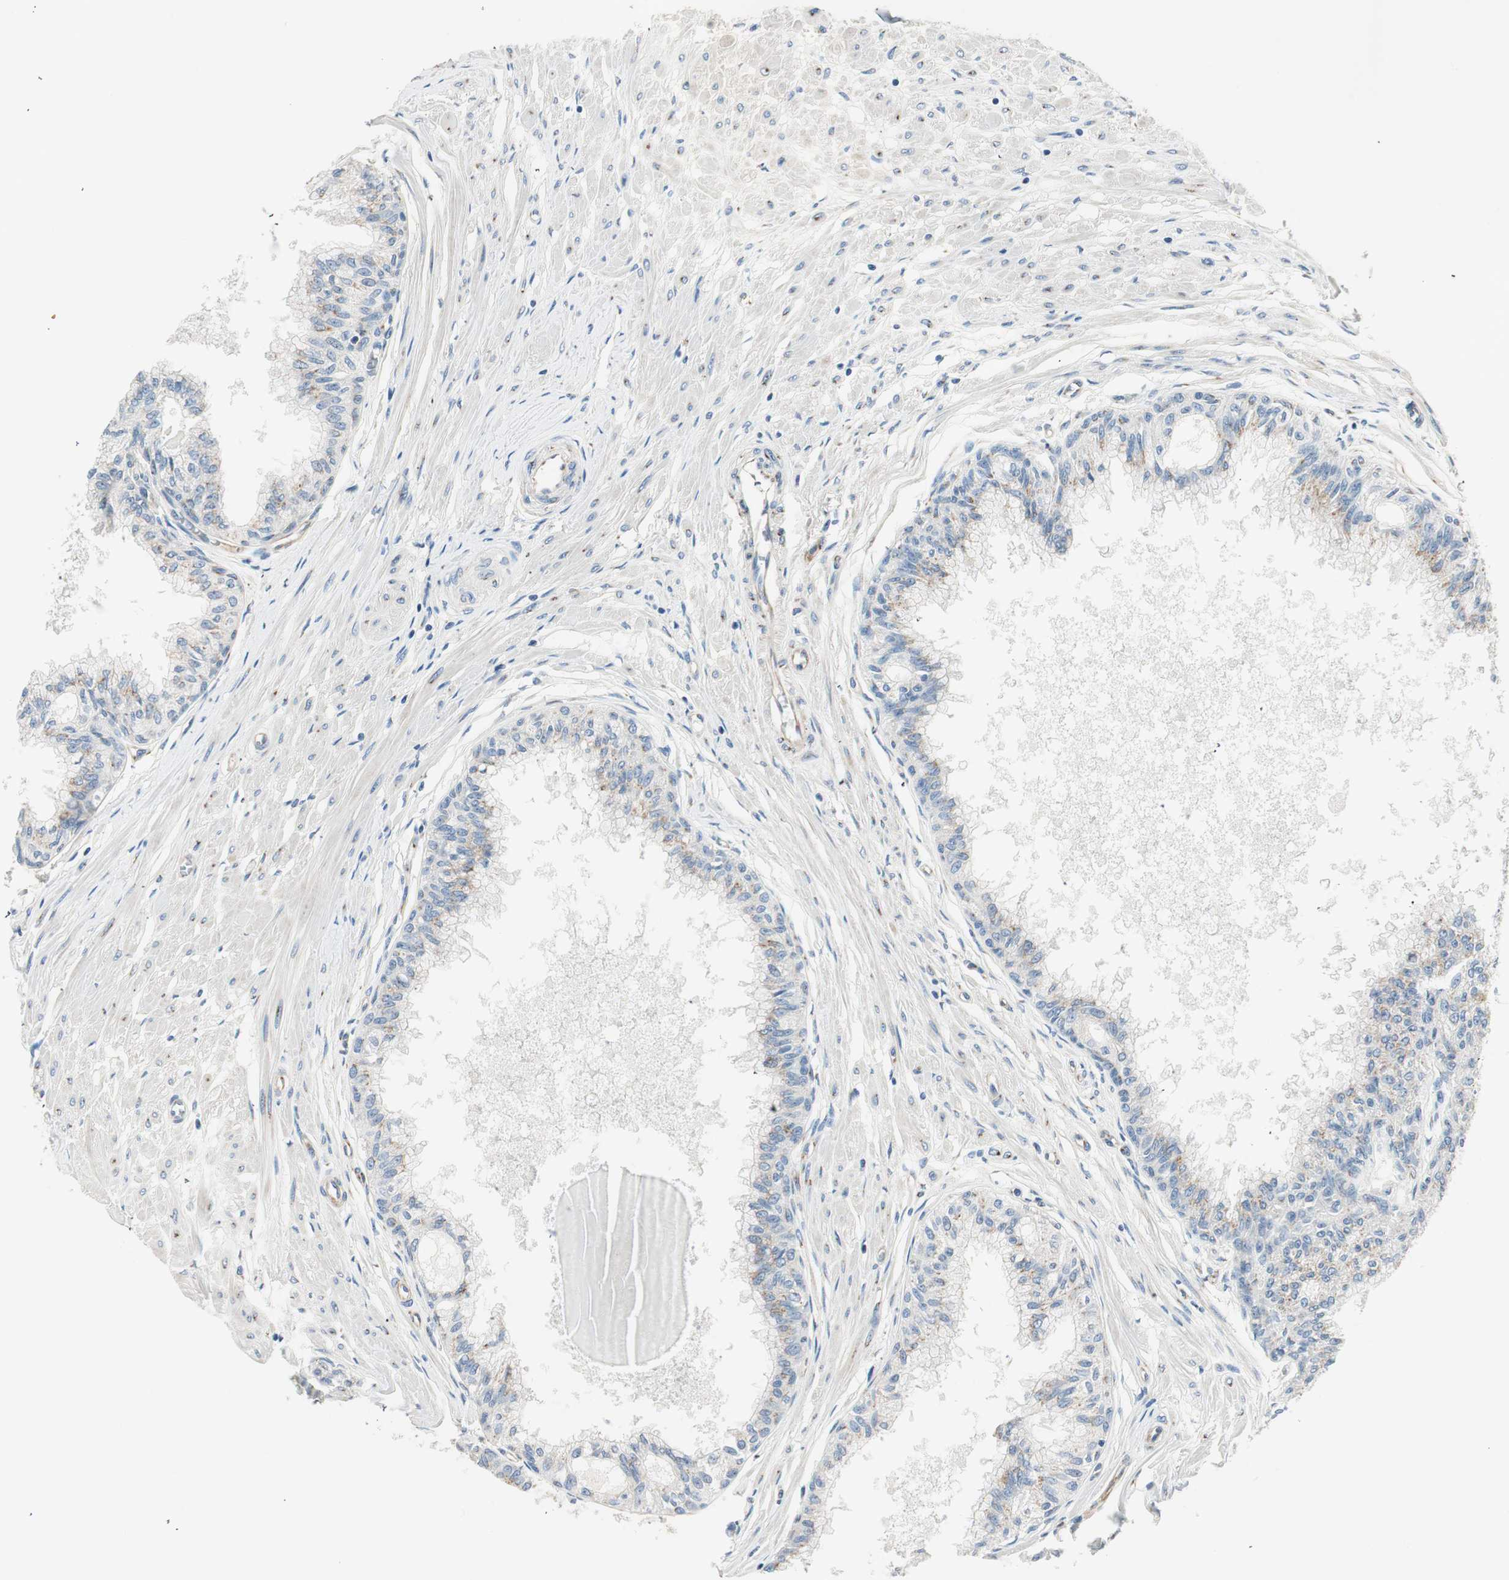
{"staining": {"intensity": "moderate", "quantity": ">75%", "location": "cytoplasmic/membranous"}, "tissue": "prostate", "cell_type": "Glandular cells", "image_type": "normal", "snomed": [{"axis": "morphology", "description": "Normal tissue, NOS"}, {"axis": "topography", "description": "Prostate"}, {"axis": "topography", "description": "Seminal veicle"}], "caption": "Protein positivity by IHC demonstrates moderate cytoplasmic/membranous expression in about >75% of glandular cells in normal prostate. (brown staining indicates protein expression, while blue staining denotes nuclei).", "gene": "TMF1", "patient": {"sex": "male", "age": 60}}